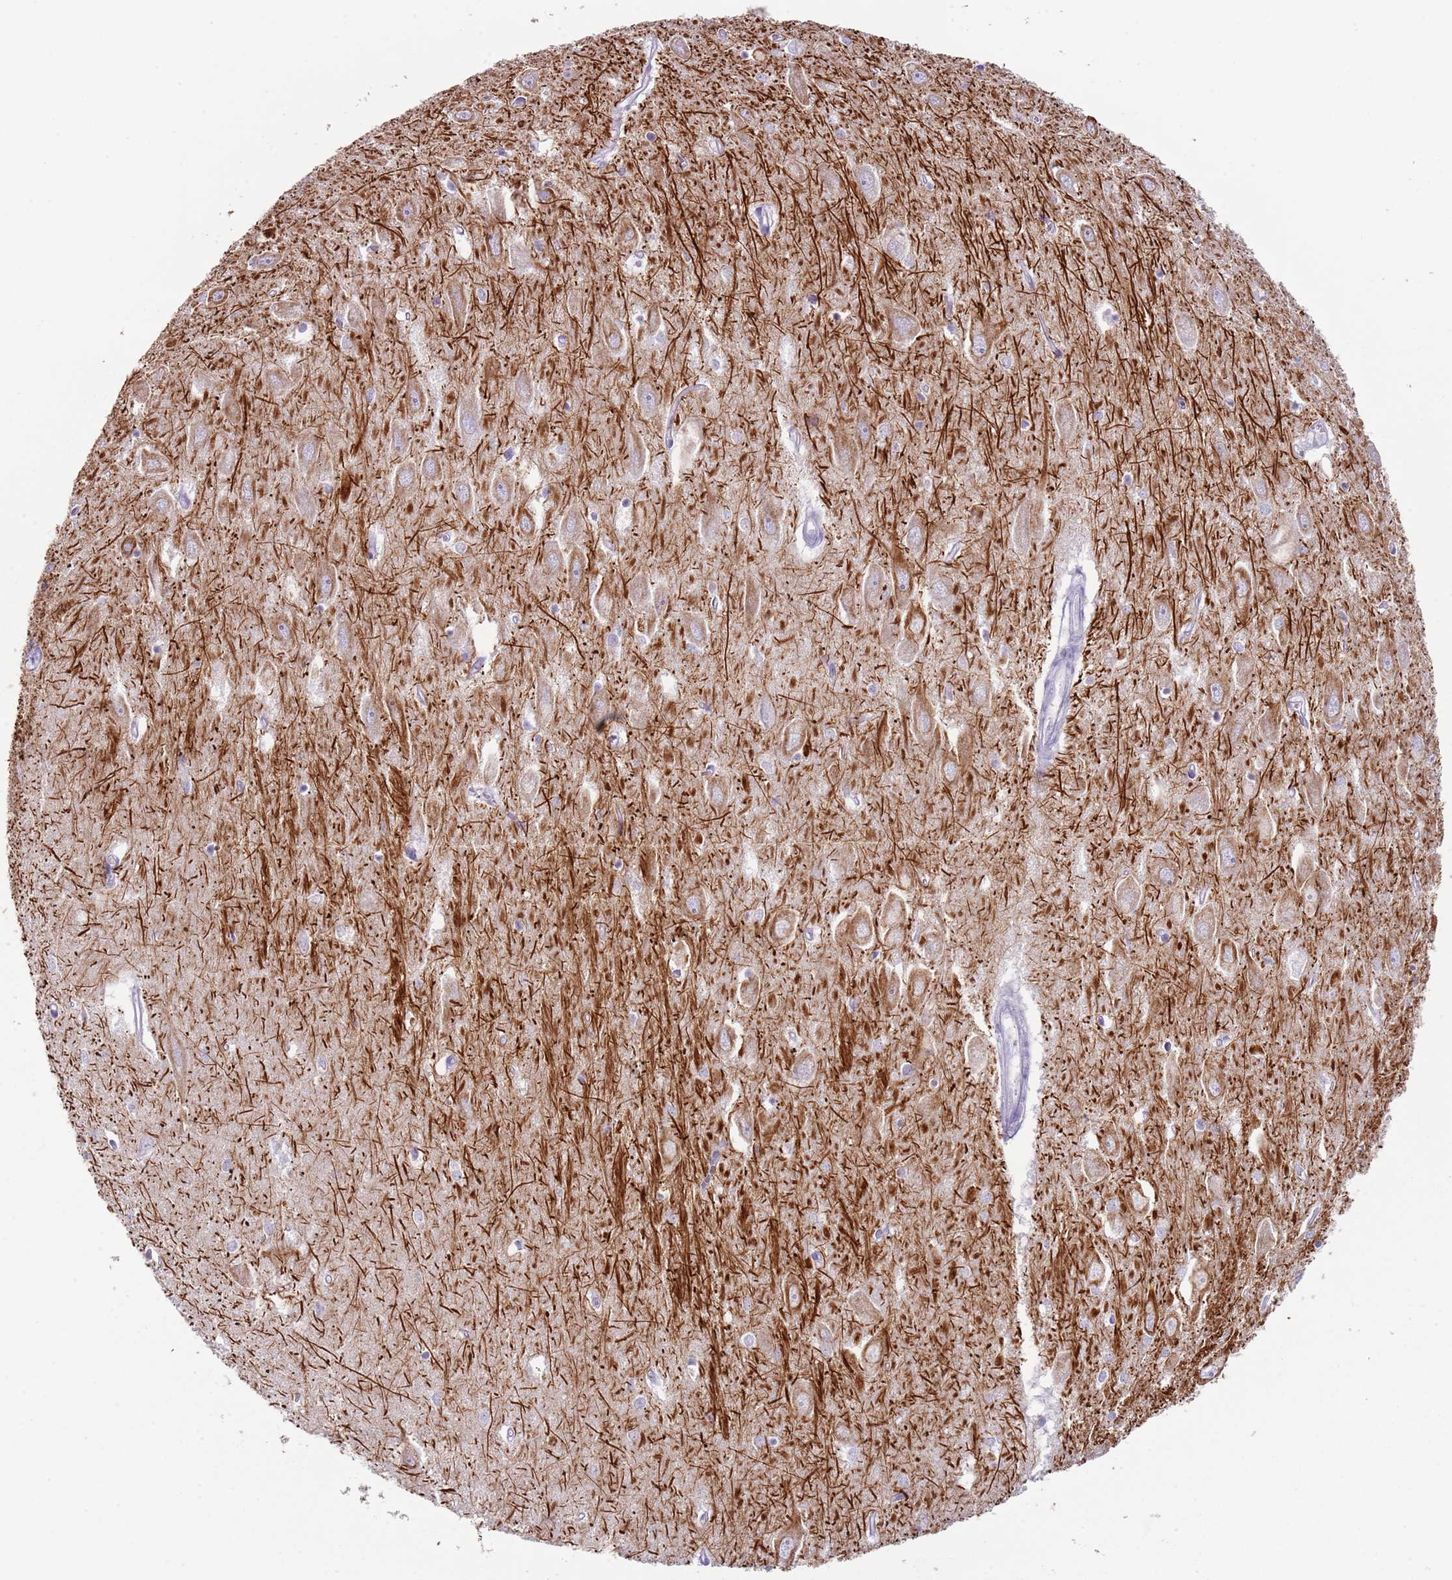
{"staining": {"intensity": "negative", "quantity": "none", "location": "none"}, "tissue": "hippocampus", "cell_type": "Glial cells", "image_type": "normal", "snomed": [{"axis": "morphology", "description": "Normal tissue, NOS"}, {"axis": "topography", "description": "Hippocampus"}], "caption": "An immunohistochemistry histopathology image of unremarkable hippocampus is shown. There is no staining in glial cells of hippocampus. Brightfield microscopy of immunohistochemistry (IHC) stained with DAB (3,3'-diaminobenzidine) (brown) and hematoxylin (blue), captured at high magnification.", "gene": "ENSG00000271254", "patient": {"sex": "female", "age": 64}}